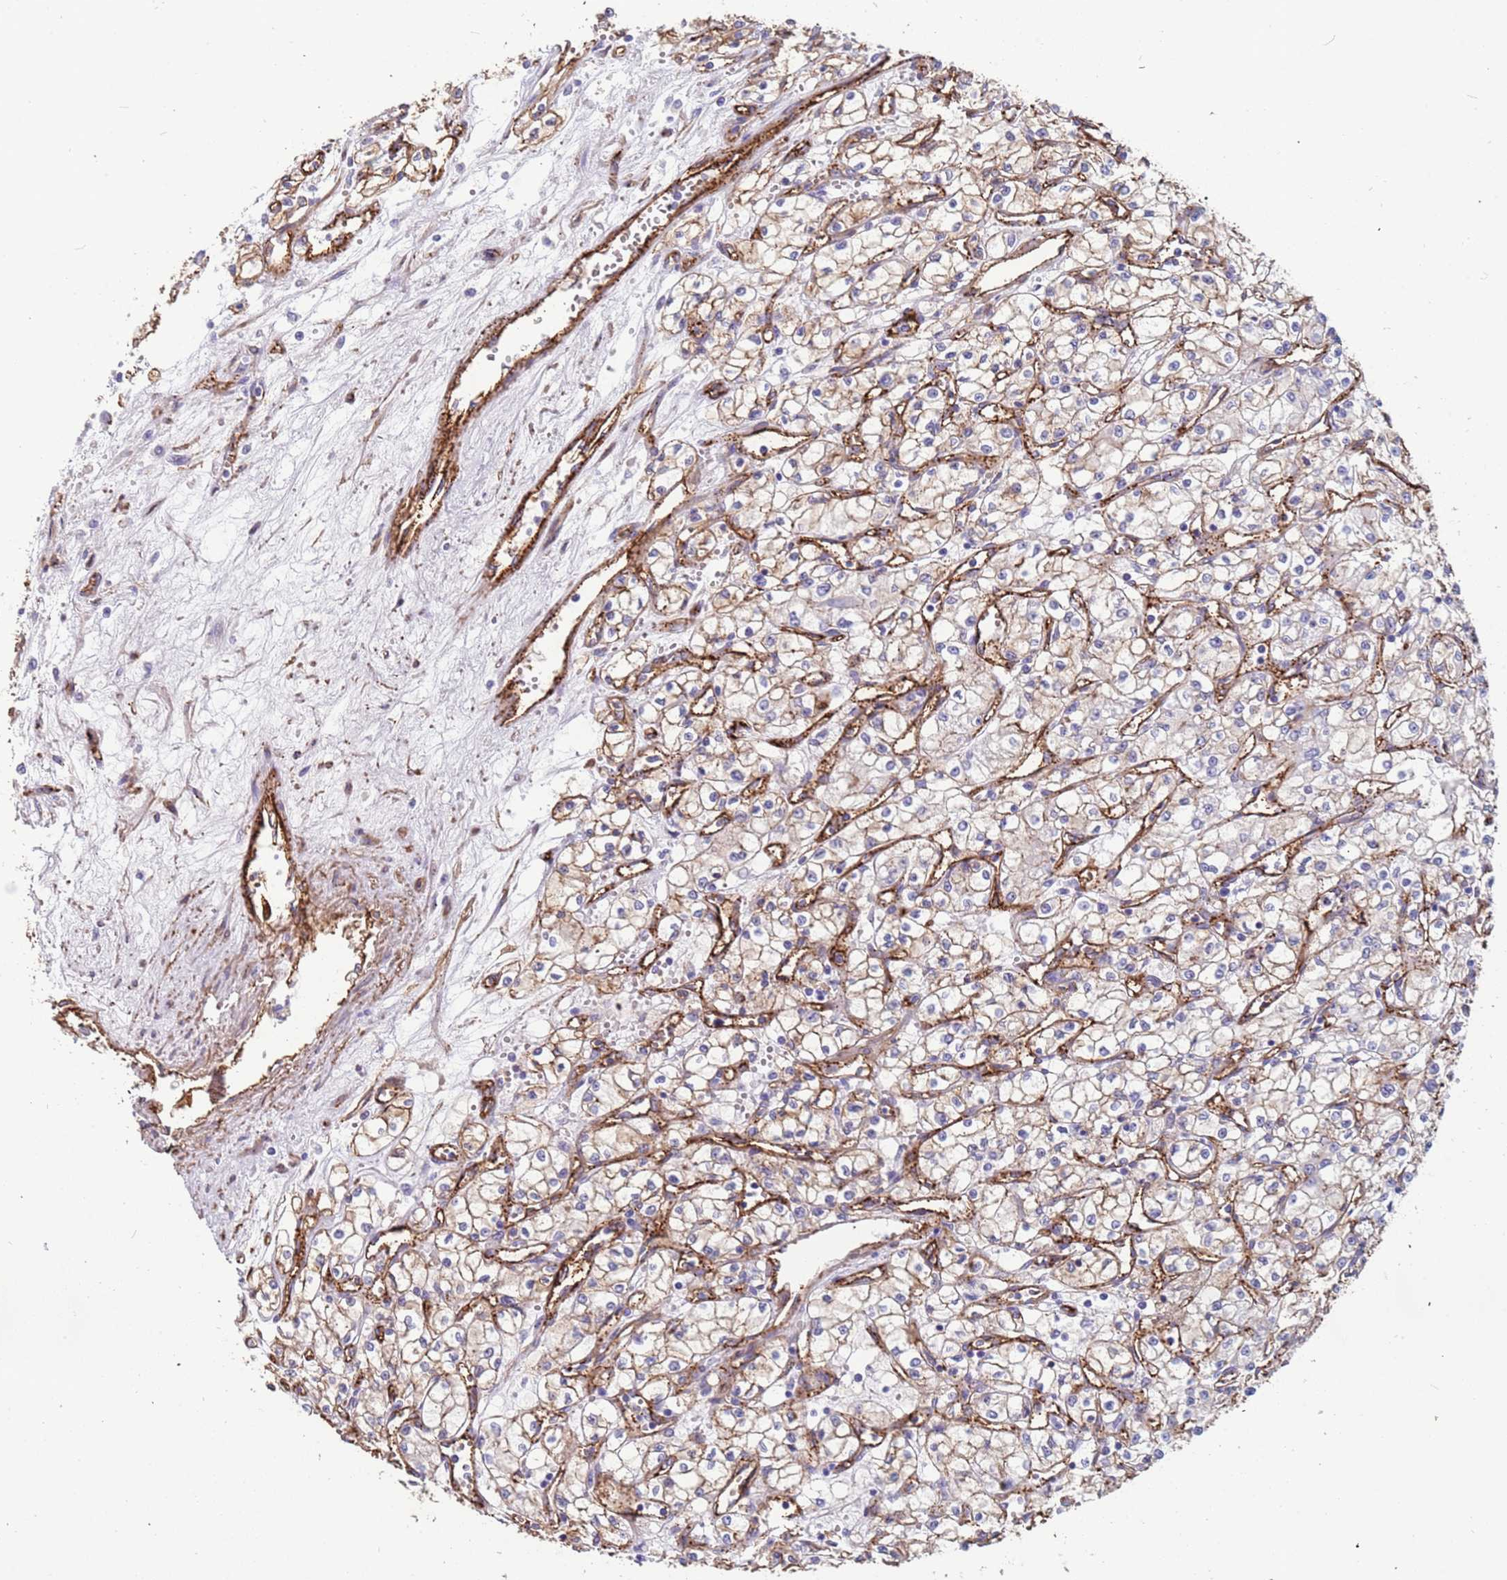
{"staining": {"intensity": "negative", "quantity": "none", "location": "none"}, "tissue": "renal cancer", "cell_type": "Tumor cells", "image_type": "cancer", "snomed": [{"axis": "morphology", "description": "Adenocarcinoma, NOS"}, {"axis": "topography", "description": "Kidney"}], "caption": "A micrograph of human renal cancer (adenocarcinoma) is negative for staining in tumor cells.", "gene": "EHD2", "patient": {"sex": "male", "age": 59}}